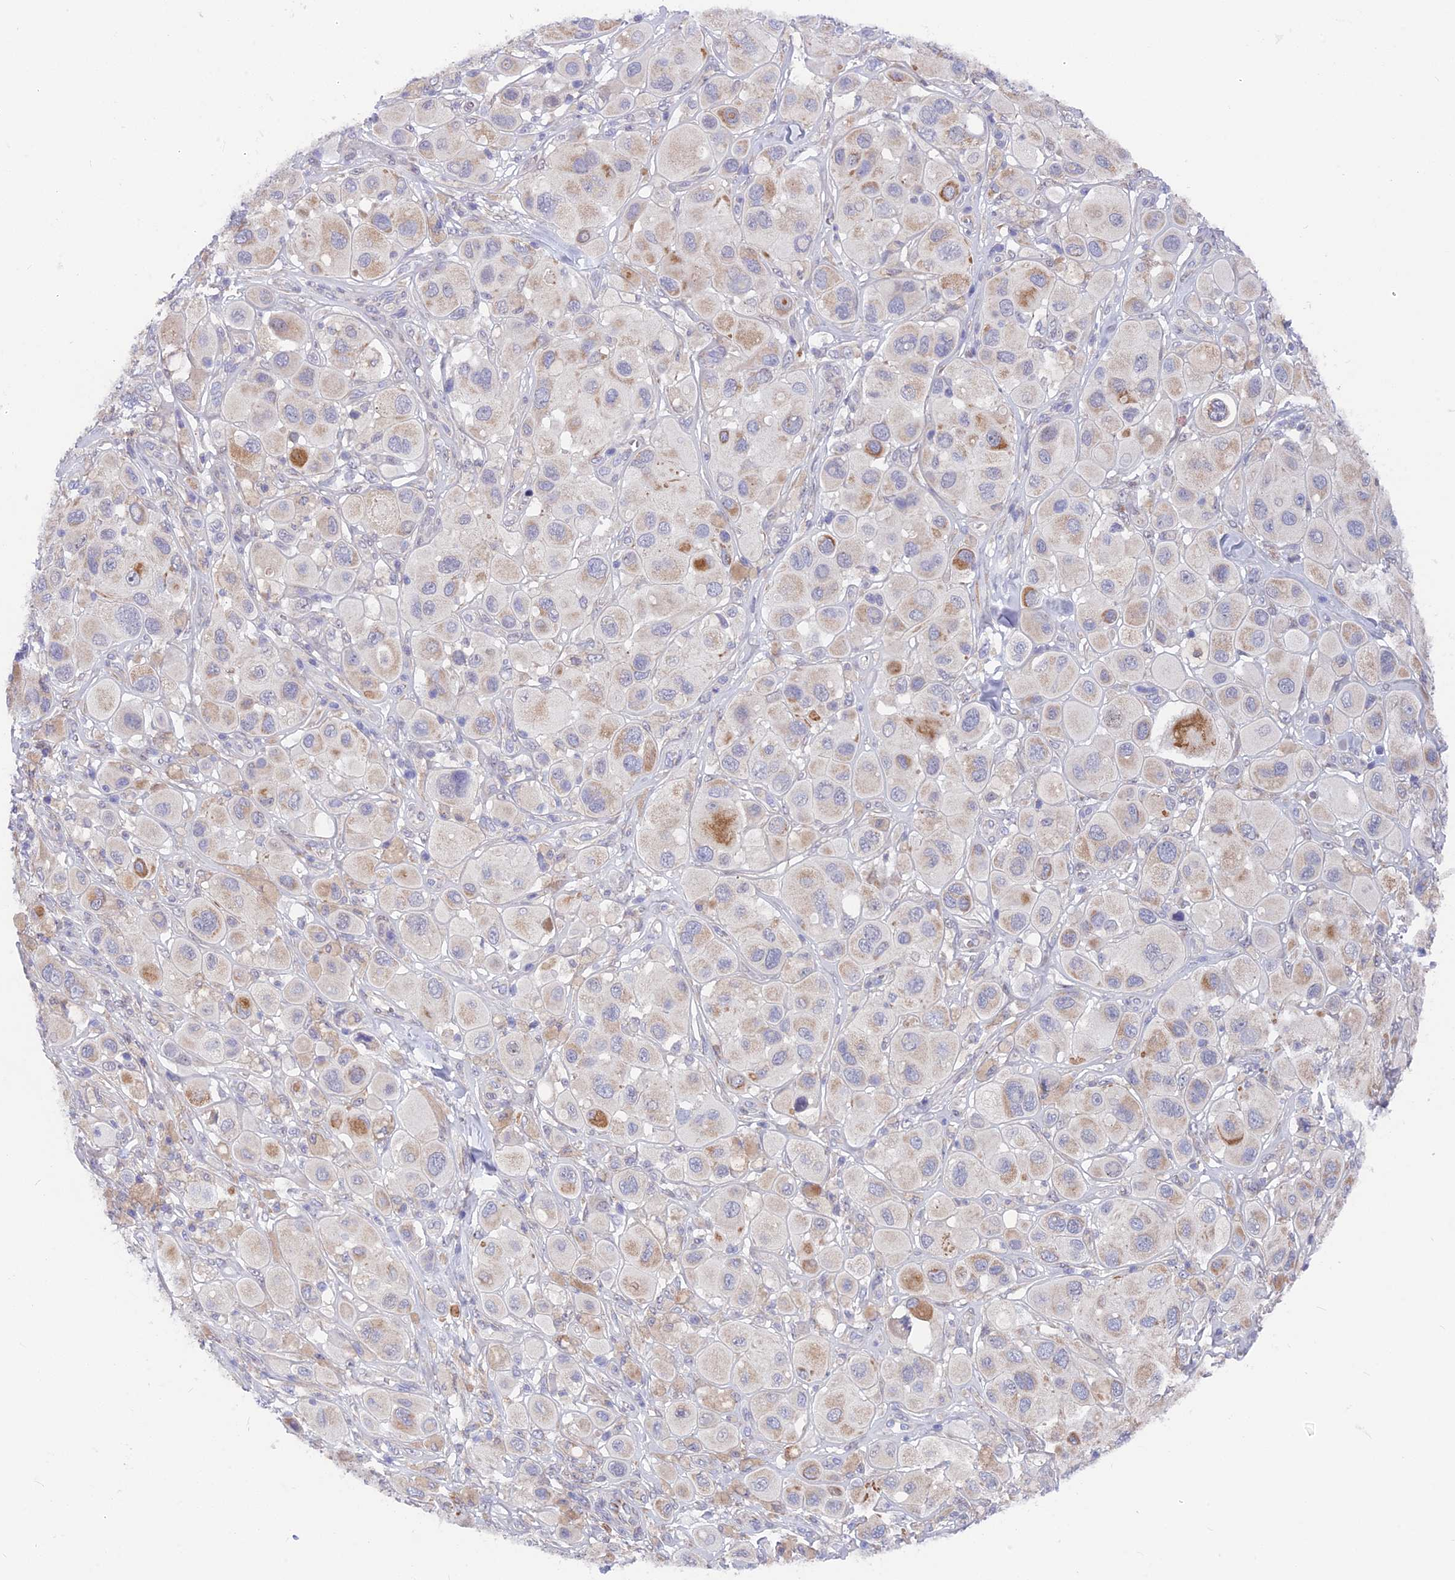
{"staining": {"intensity": "moderate", "quantity": "<25%", "location": "cytoplasmic/membranous"}, "tissue": "melanoma", "cell_type": "Tumor cells", "image_type": "cancer", "snomed": [{"axis": "morphology", "description": "Malignant melanoma, Metastatic site"}, {"axis": "topography", "description": "Skin"}], "caption": "There is low levels of moderate cytoplasmic/membranous positivity in tumor cells of melanoma, as demonstrated by immunohistochemical staining (brown color).", "gene": "PLAC9", "patient": {"sex": "male", "age": 41}}